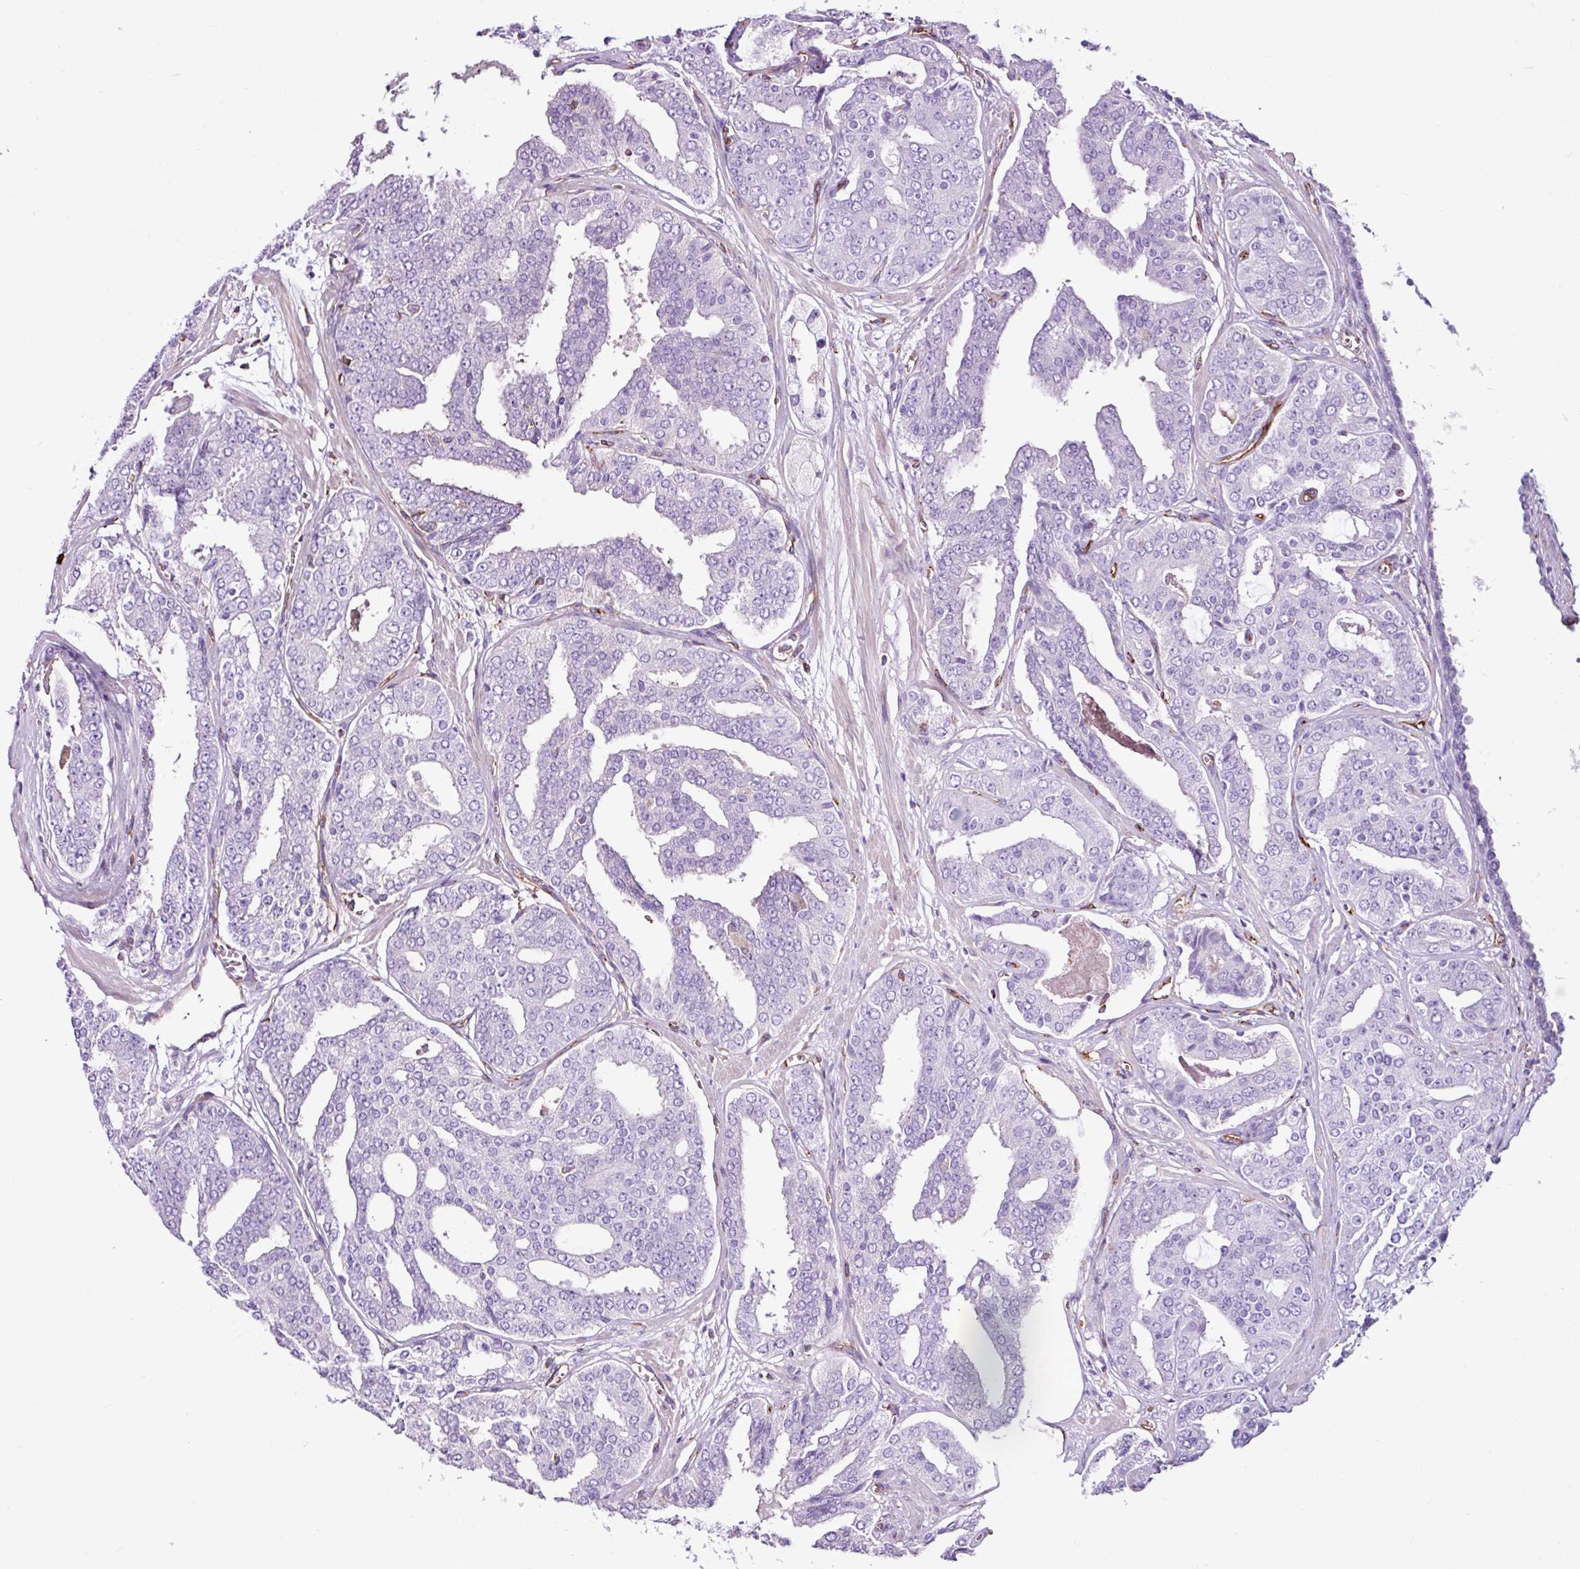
{"staining": {"intensity": "negative", "quantity": "none", "location": "none"}, "tissue": "prostate cancer", "cell_type": "Tumor cells", "image_type": "cancer", "snomed": [{"axis": "morphology", "description": "Adenocarcinoma, High grade"}, {"axis": "topography", "description": "Prostate"}], "caption": "There is no significant positivity in tumor cells of prostate cancer.", "gene": "EME2", "patient": {"sex": "male", "age": 71}}